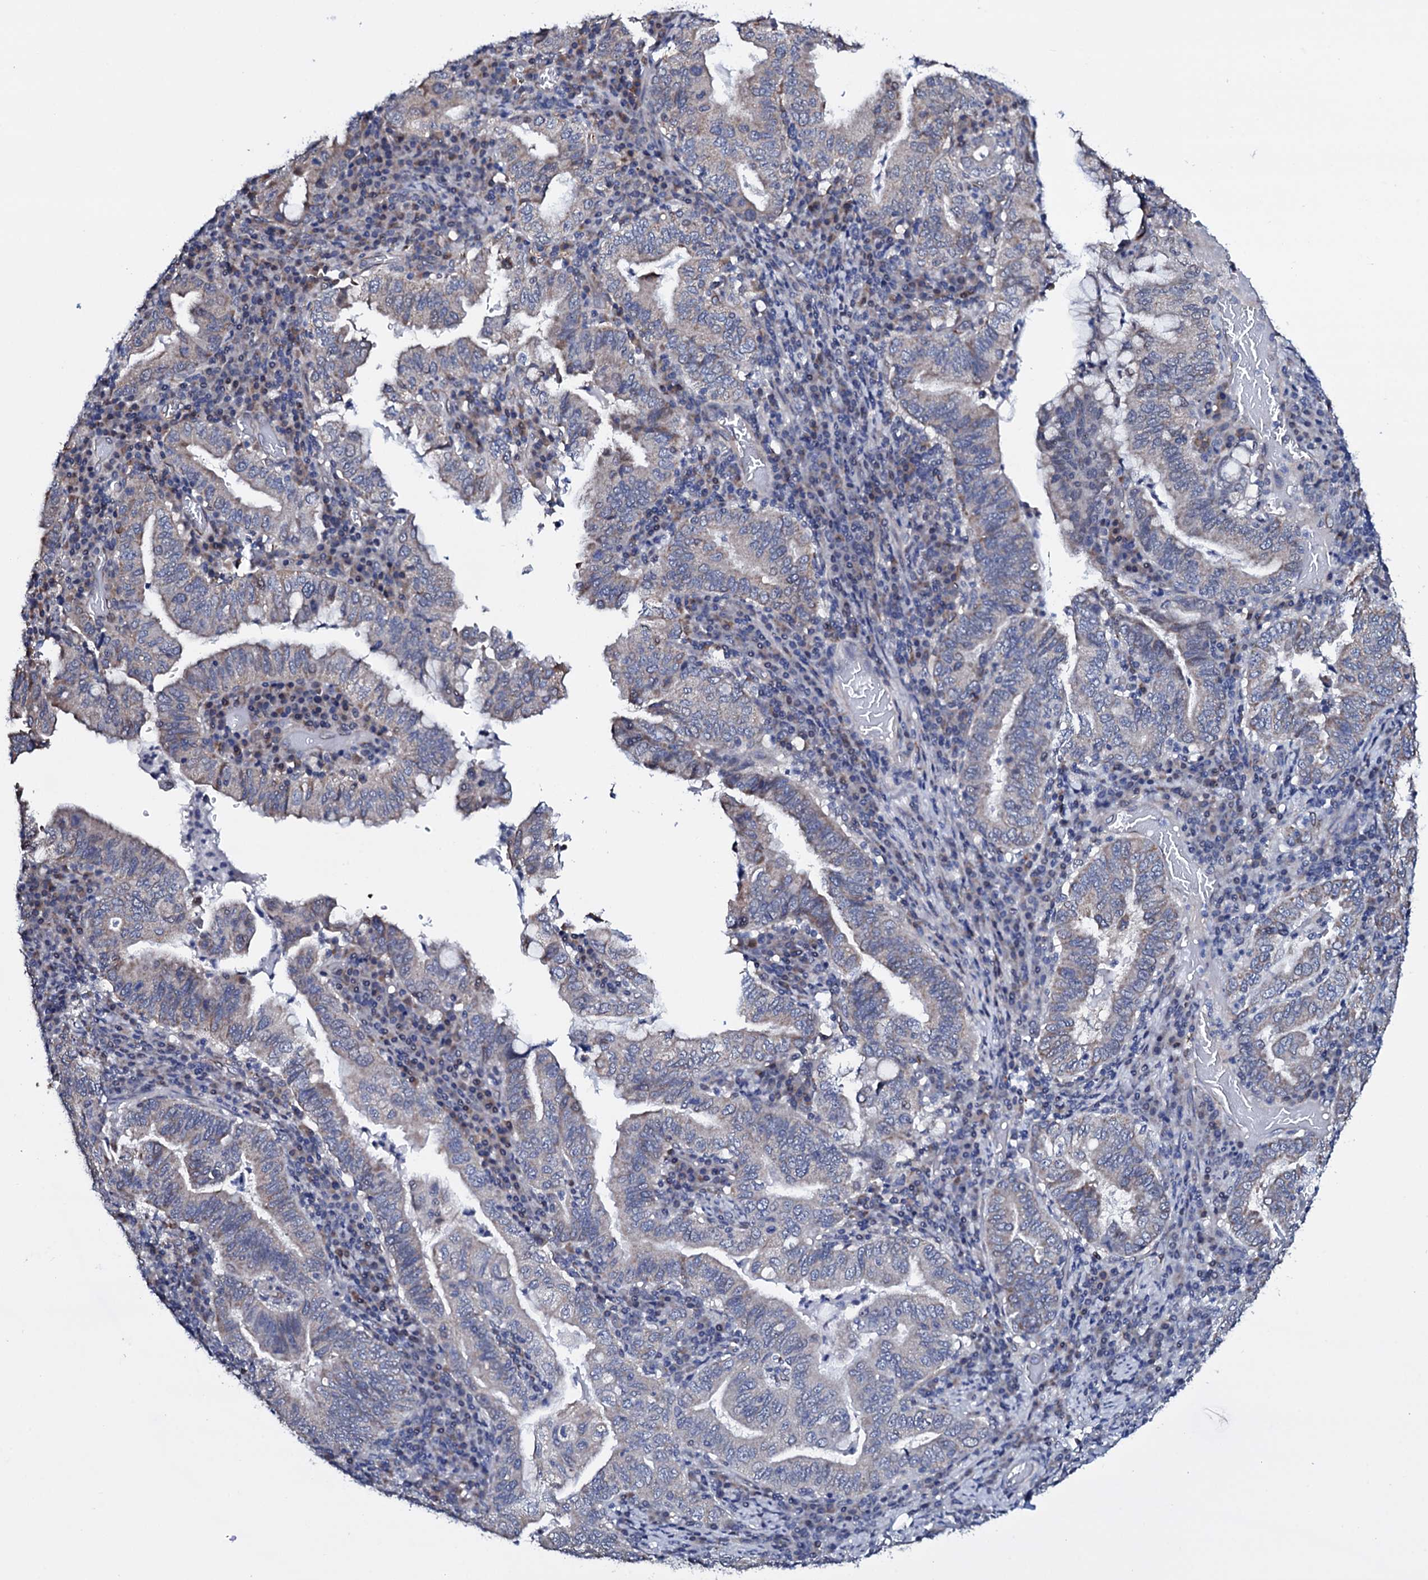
{"staining": {"intensity": "negative", "quantity": "none", "location": "none"}, "tissue": "stomach cancer", "cell_type": "Tumor cells", "image_type": "cancer", "snomed": [{"axis": "morphology", "description": "Normal tissue, NOS"}, {"axis": "morphology", "description": "Adenocarcinoma, NOS"}, {"axis": "topography", "description": "Esophagus"}, {"axis": "topography", "description": "Stomach, upper"}, {"axis": "topography", "description": "Peripheral nerve tissue"}], "caption": "Stomach cancer stained for a protein using immunohistochemistry demonstrates no expression tumor cells.", "gene": "GAREM1", "patient": {"sex": "male", "age": 62}}